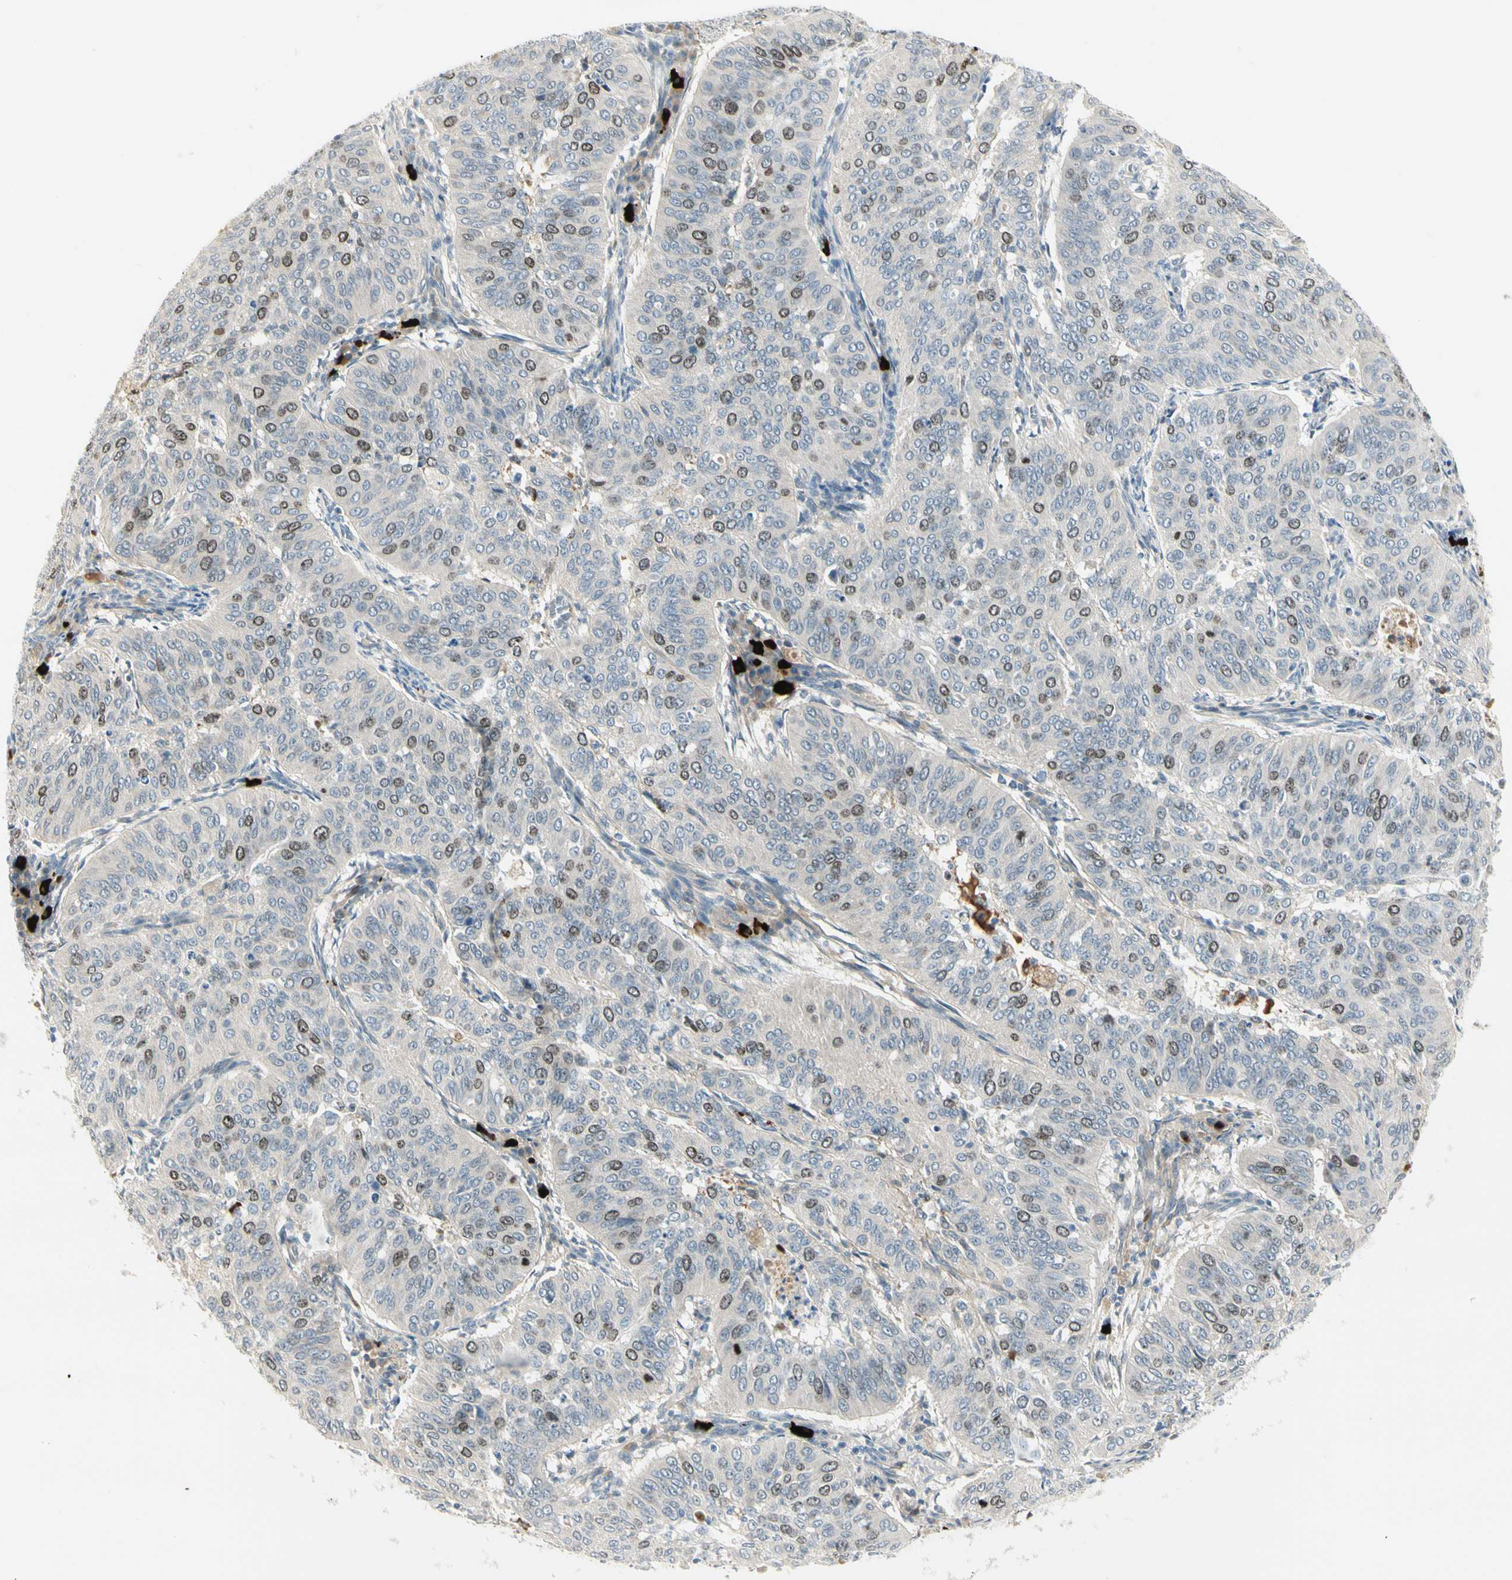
{"staining": {"intensity": "moderate", "quantity": "<25%", "location": "nuclear"}, "tissue": "cervical cancer", "cell_type": "Tumor cells", "image_type": "cancer", "snomed": [{"axis": "morphology", "description": "Normal tissue, NOS"}, {"axis": "morphology", "description": "Squamous cell carcinoma, NOS"}, {"axis": "topography", "description": "Cervix"}], "caption": "A brown stain labels moderate nuclear positivity of a protein in human squamous cell carcinoma (cervical) tumor cells.", "gene": "PITX1", "patient": {"sex": "female", "age": 39}}